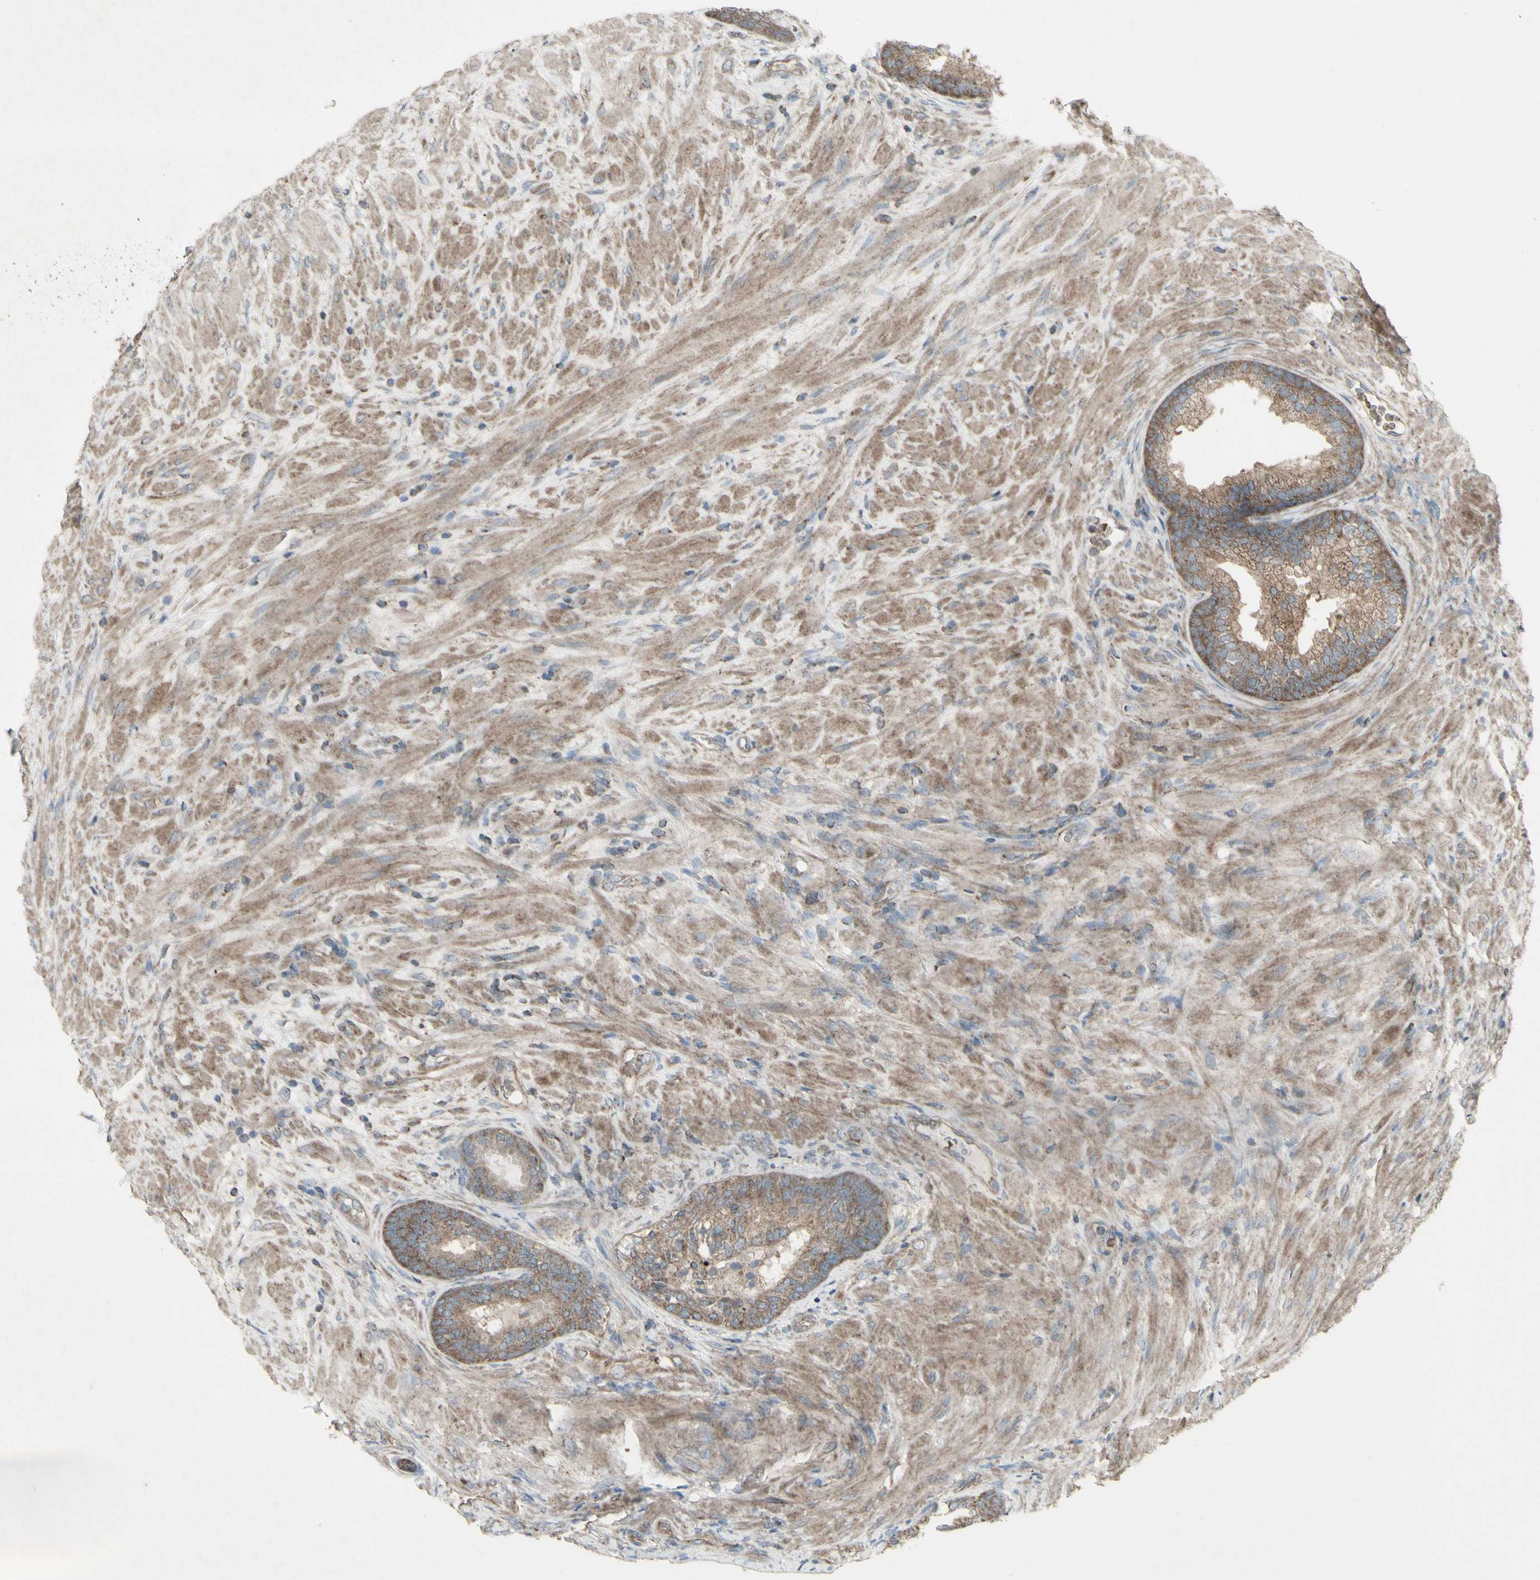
{"staining": {"intensity": "moderate", "quantity": ">75%", "location": "cytoplasmic/membranous"}, "tissue": "prostate", "cell_type": "Glandular cells", "image_type": "normal", "snomed": [{"axis": "morphology", "description": "Normal tissue, NOS"}, {"axis": "topography", "description": "Prostate"}], "caption": "Brown immunohistochemical staining in benign human prostate shows moderate cytoplasmic/membranous positivity in approximately >75% of glandular cells.", "gene": "SHC1", "patient": {"sex": "male", "age": 76}}